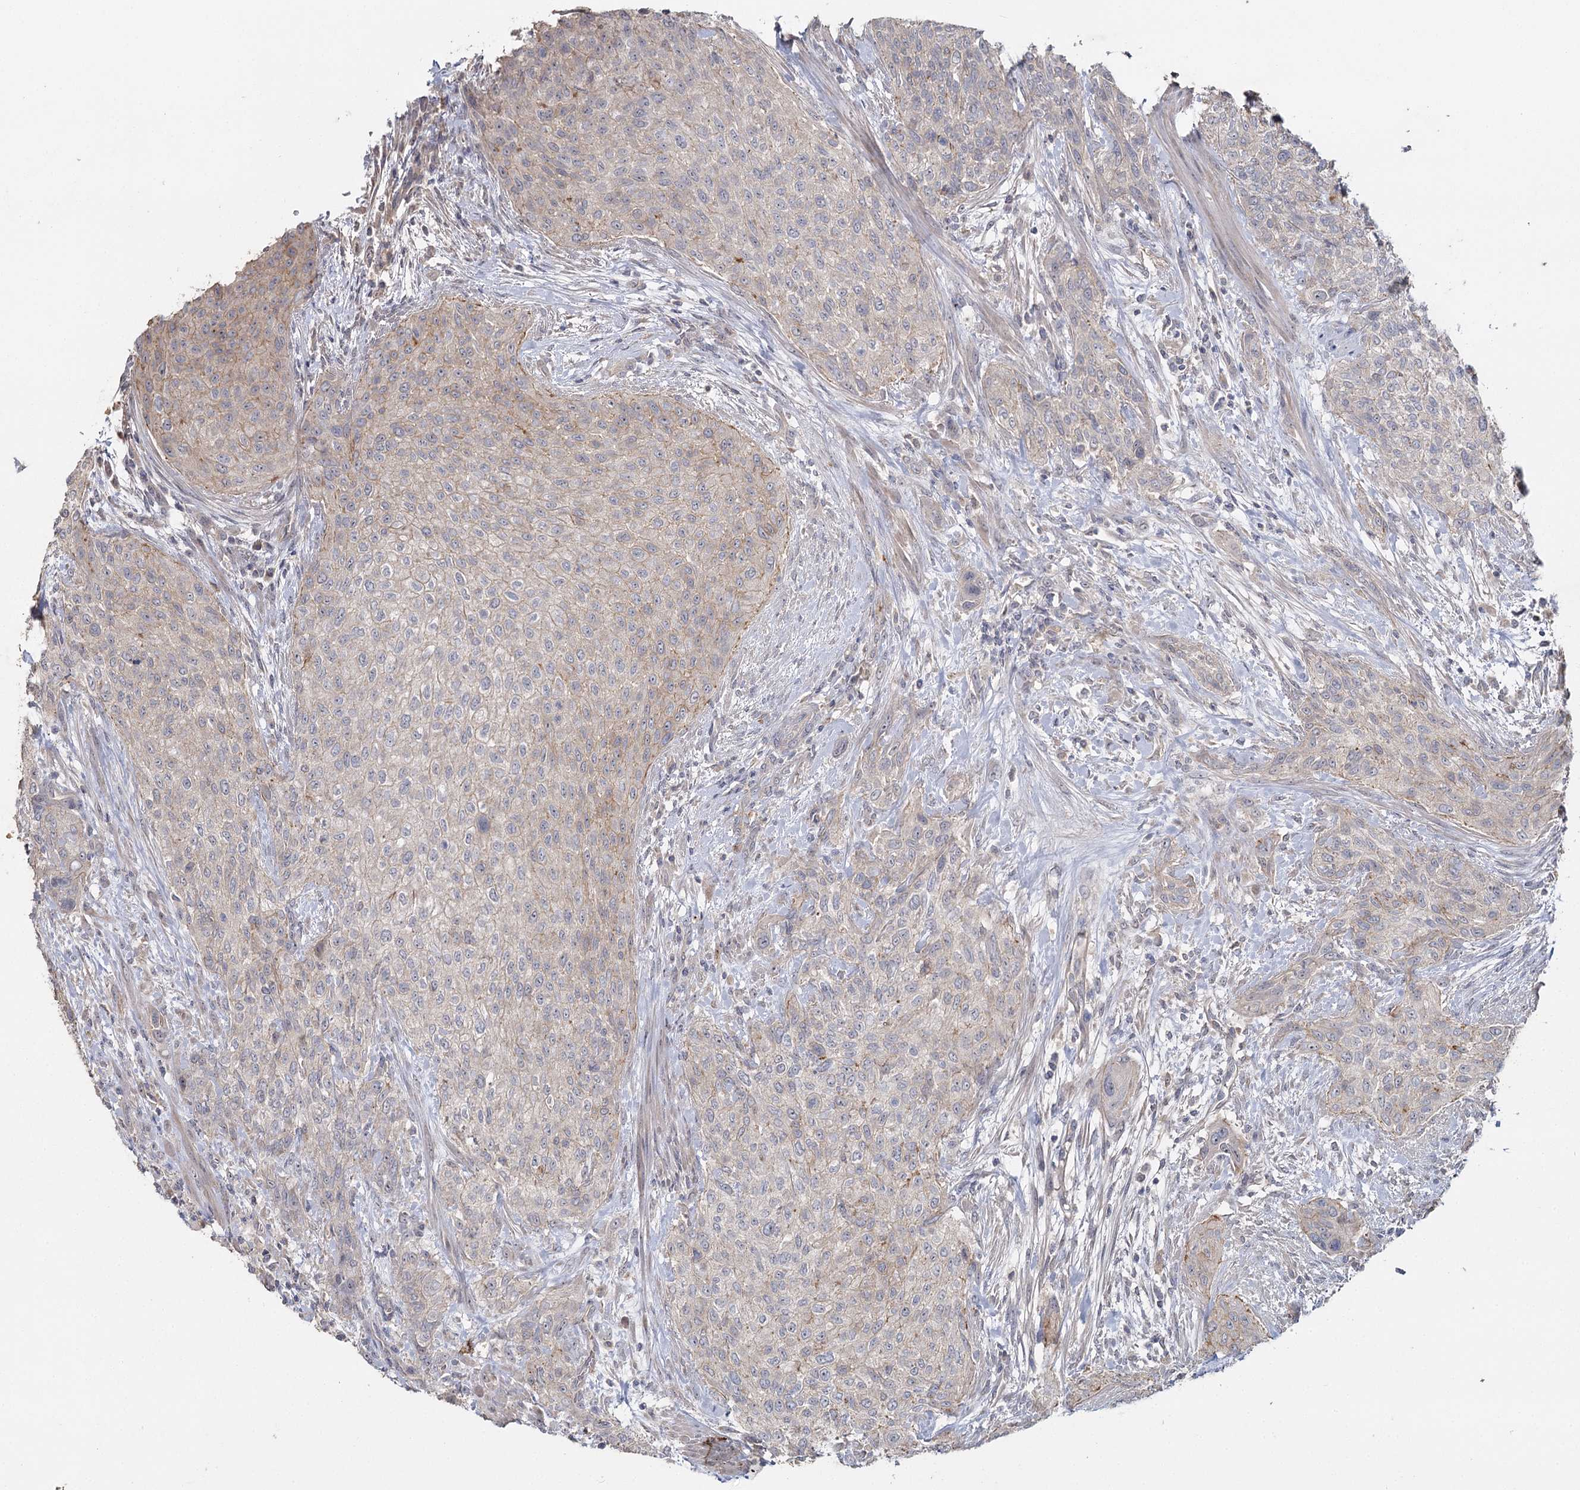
{"staining": {"intensity": "negative", "quantity": "none", "location": "none"}, "tissue": "urothelial cancer", "cell_type": "Tumor cells", "image_type": "cancer", "snomed": [{"axis": "morphology", "description": "Normal tissue, NOS"}, {"axis": "morphology", "description": "Urothelial carcinoma, NOS"}, {"axis": "topography", "description": "Urinary bladder"}, {"axis": "topography", "description": "Peripheral nerve tissue"}], "caption": "Tumor cells show no significant expression in transitional cell carcinoma.", "gene": "ANGPTL5", "patient": {"sex": "male", "age": 35}}